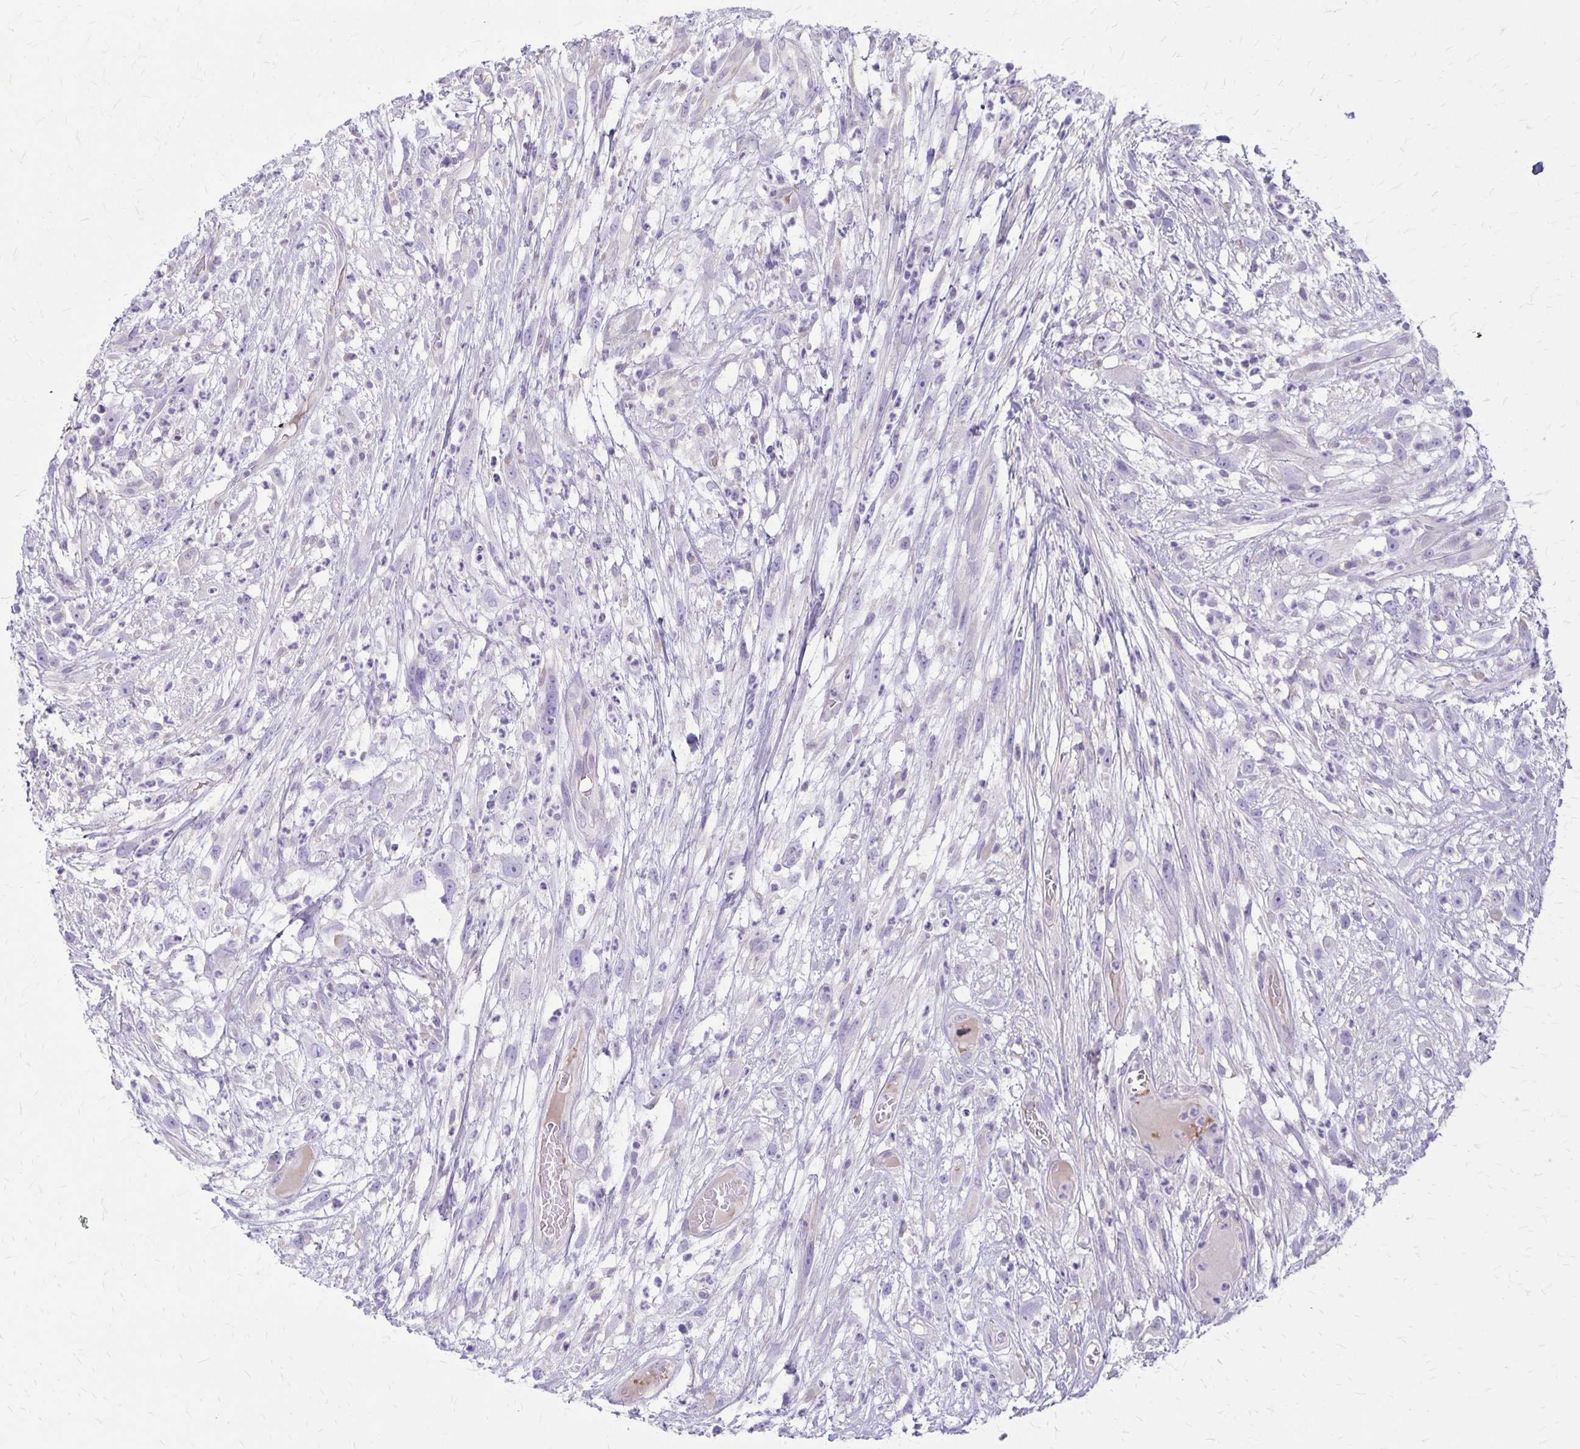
{"staining": {"intensity": "negative", "quantity": "none", "location": "none"}, "tissue": "head and neck cancer", "cell_type": "Tumor cells", "image_type": "cancer", "snomed": [{"axis": "morphology", "description": "Squamous cell carcinoma, NOS"}, {"axis": "topography", "description": "Head-Neck"}], "caption": "This is an immunohistochemistry (IHC) image of human head and neck cancer (squamous cell carcinoma). There is no positivity in tumor cells.", "gene": "GP9", "patient": {"sex": "male", "age": 65}}